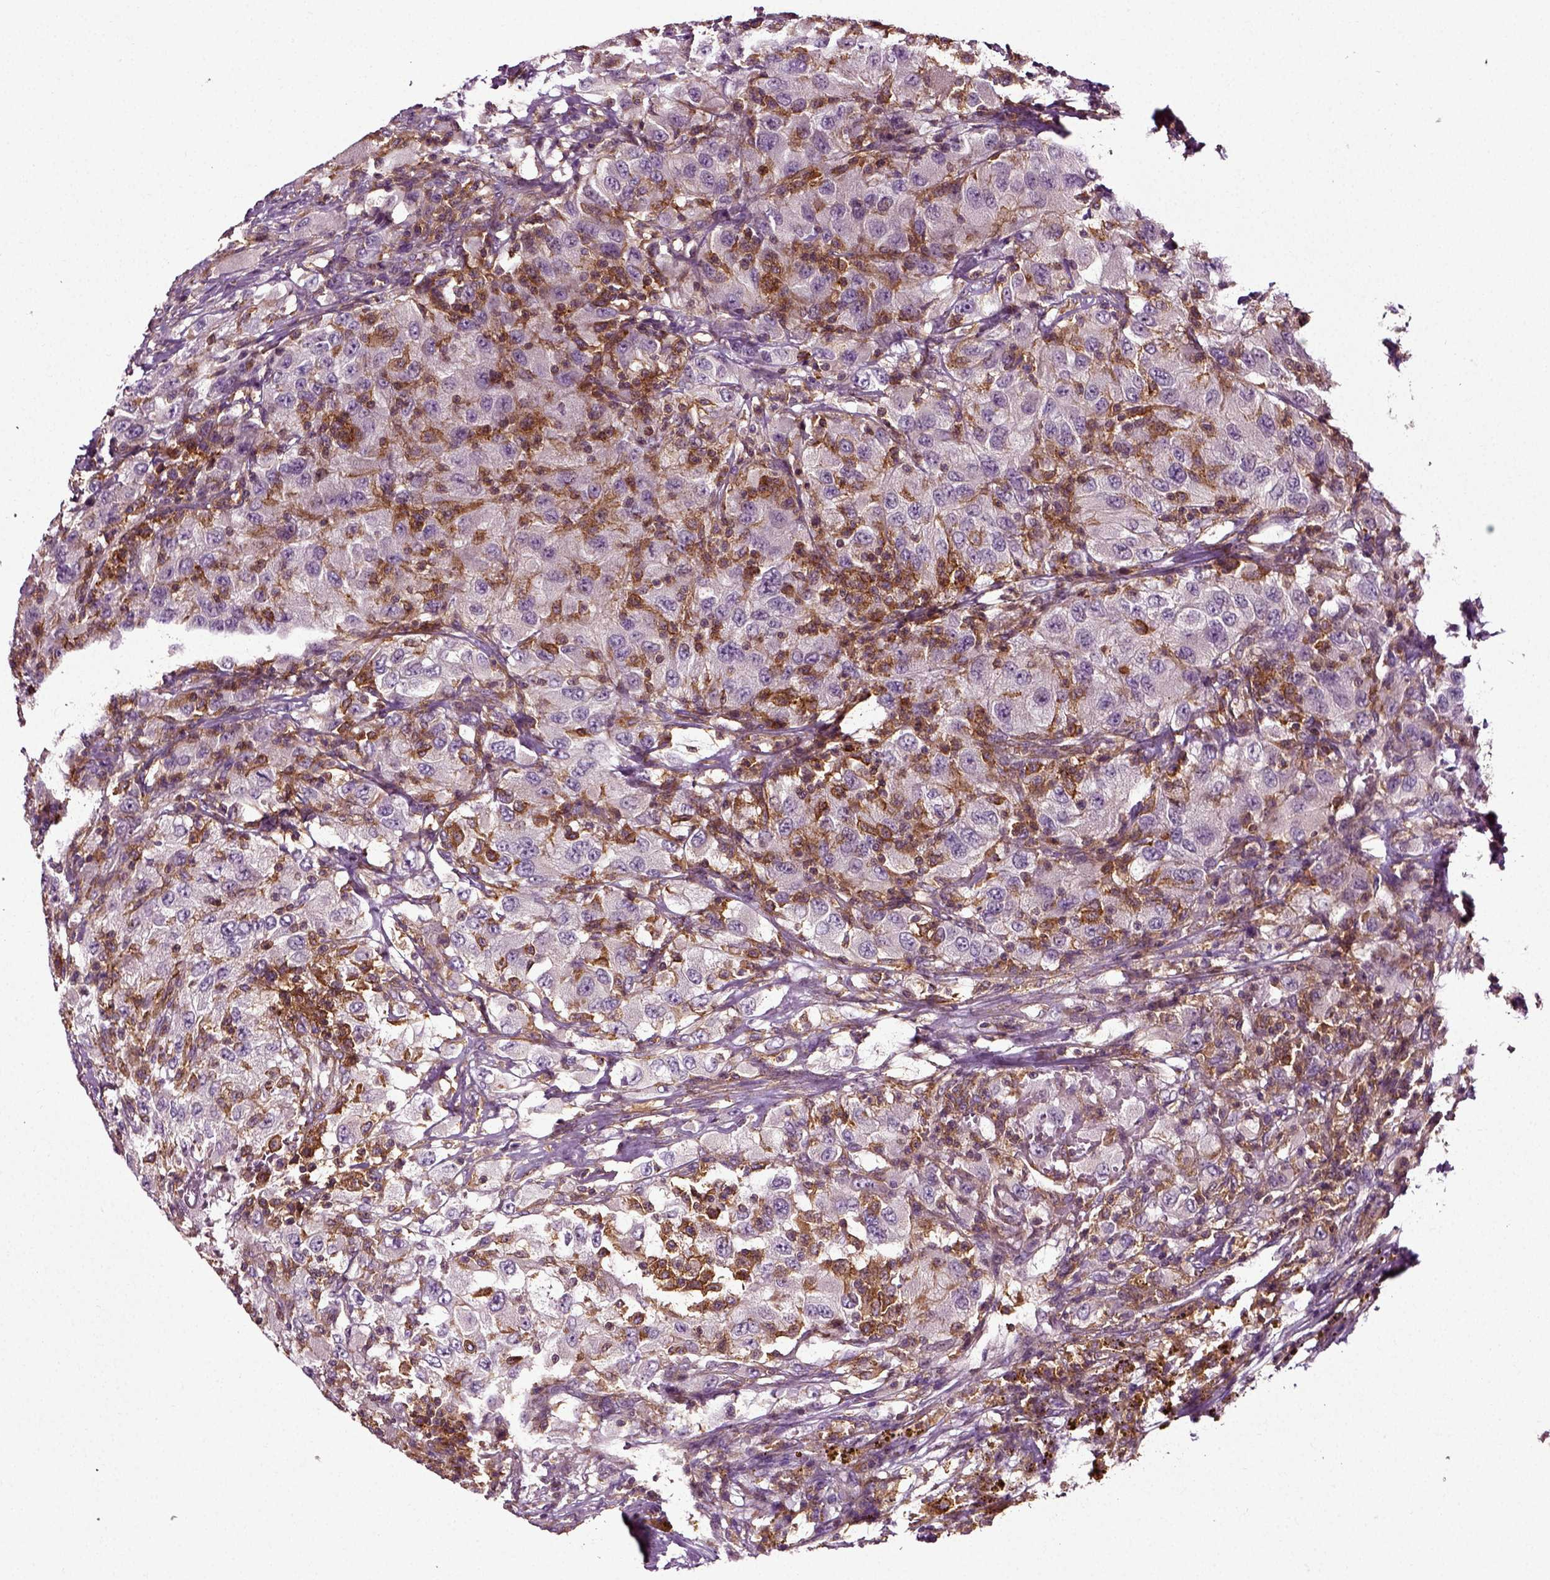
{"staining": {"intensity": "negative", "quantity": "none", "location": "none"}, "tissue": "renal cancer", "cell_type": "Tumor cells", "image_type": "cancer", "snomed": [{"axis": "morphology", "description": "Adenocarcinoma, NOS"}, {"axis": "topography", "description": "Kidney"}], "caption": "Renal adenocarcinoma was stained to show a protein in brown. There is no significant staining in tumor cells. (IHC, brightfield microscopy, high magnification).", "gene": "RHOF", "patient": {"sex": "female", "age": 67}}